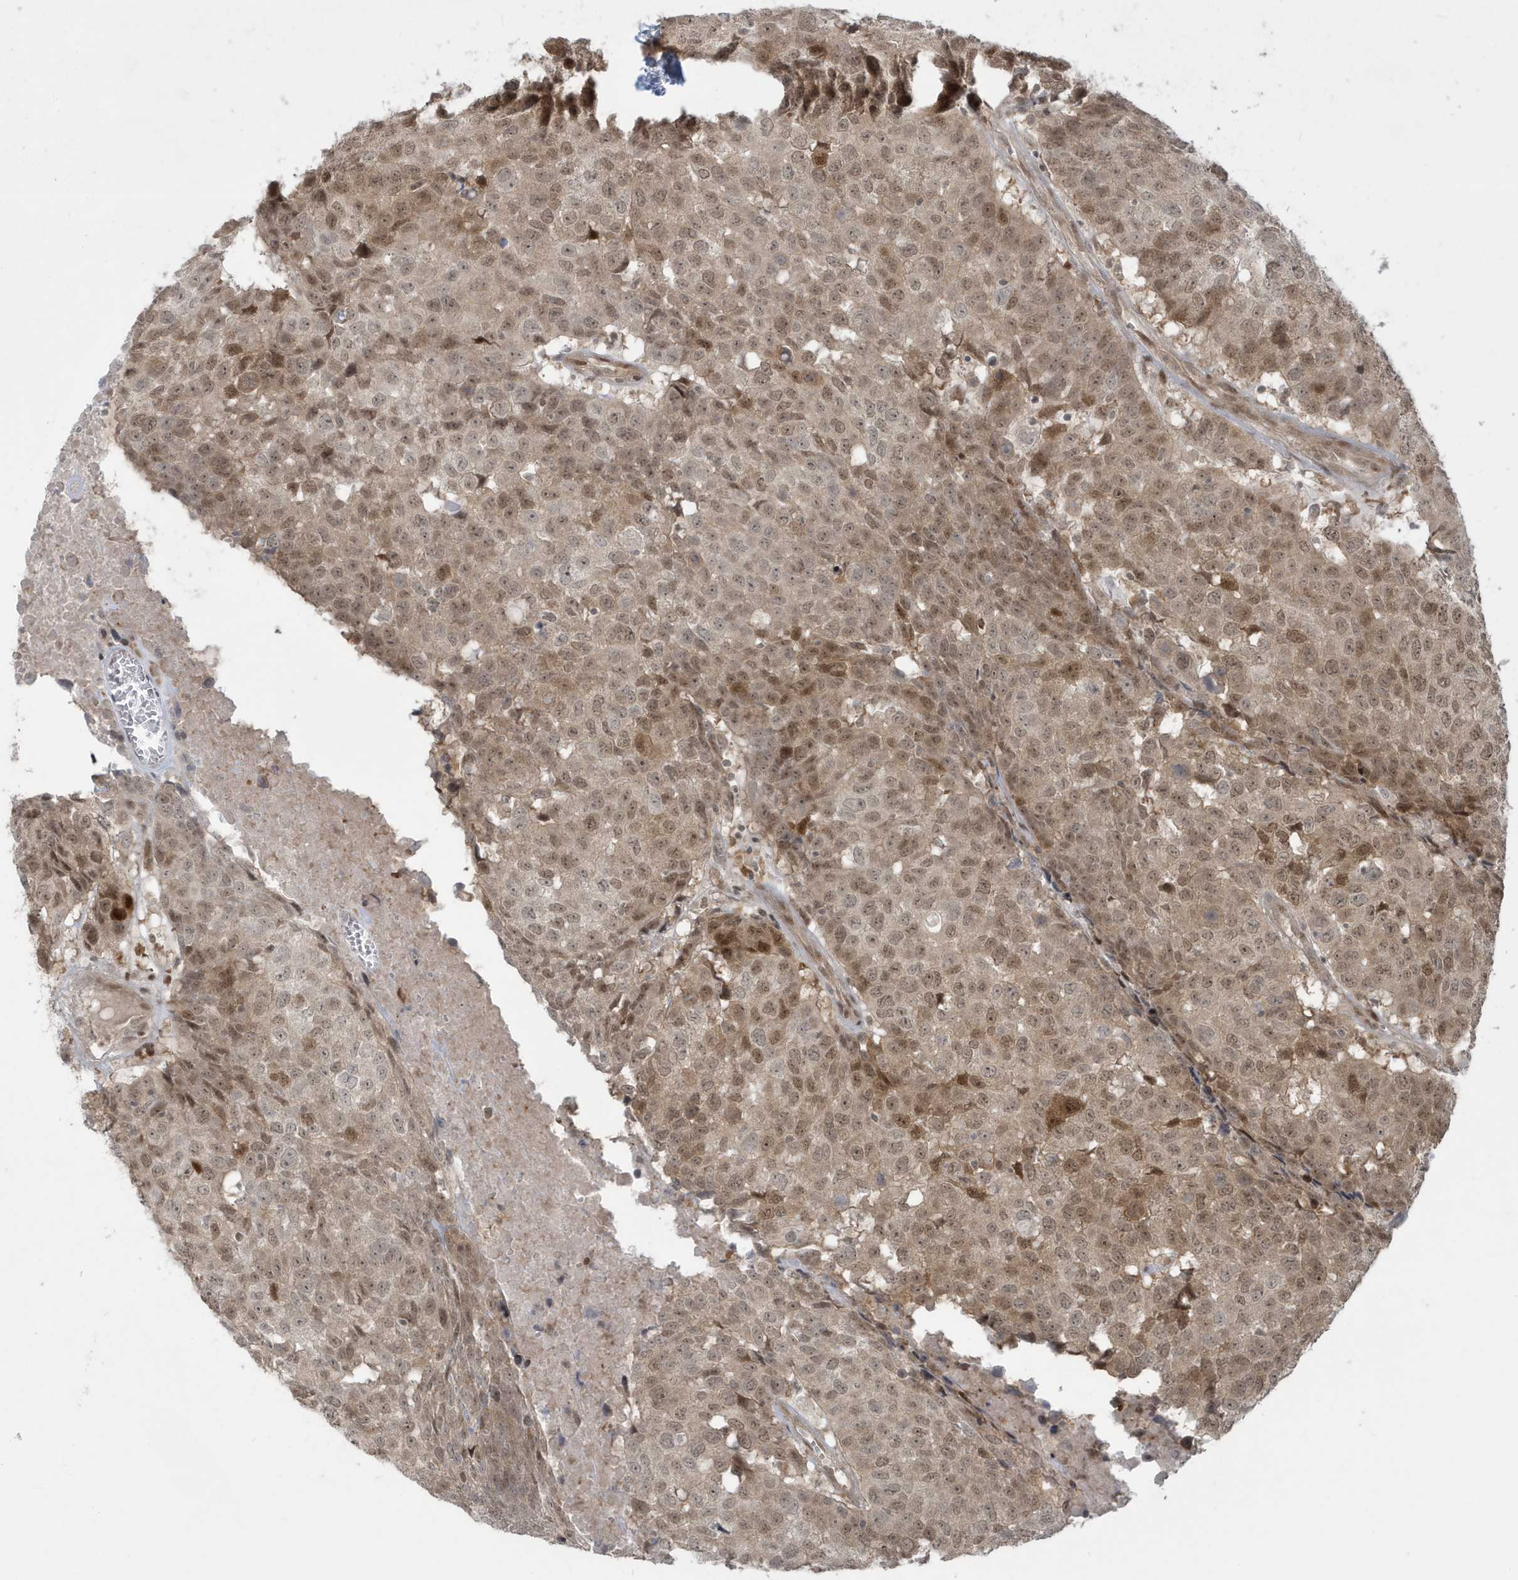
{"staining": {"intensity": "moderate", "quantity": ">75%", "location": "cytoplasmic/membranous,nuclear"}, "tissue": "head and neck cancer", "cell_type": "Tumor cells", "image_type": "cancer", "snomed": [{"axis": "morphology", "description": "Squamous cell carcinoma, NOS"}, {"axis": "topography", "description": "Head-Neck"}], "caption": "Human head and neck cancer (squamous cell carcinoma) stained with a brown dye demonstrates moderate cytoplasmic/membranous and nuclear positive staining in approximately >75% of tumor cells.", "gene": "C1orf52", "patient": {"sex": "male", "age": 66}}